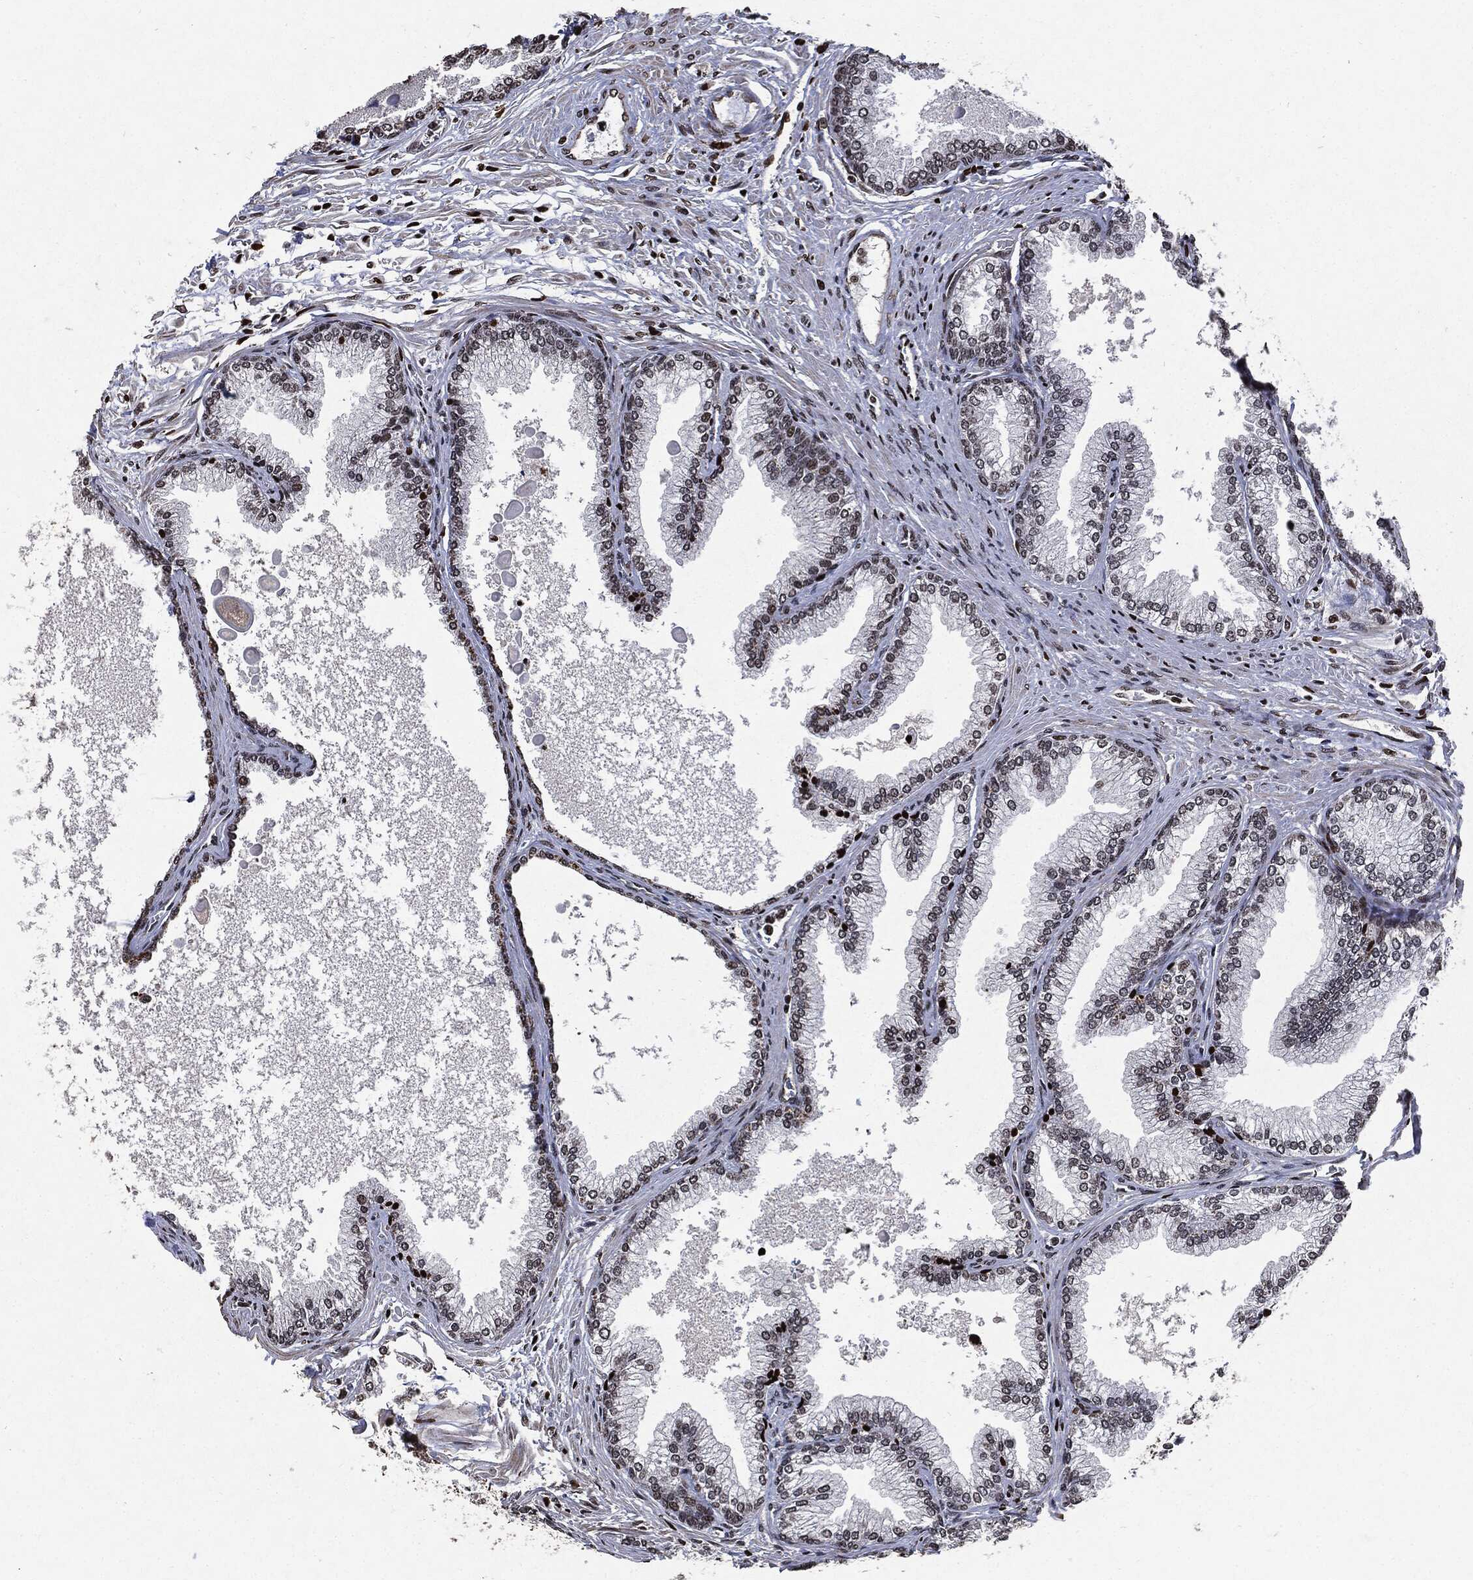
{"staining": {"intensity": "weak", "quantity": "25%-75%", "location": "nuclear"}, "tissue": "prostate", "cell_type": "Glandular cells", "image_type": "normal", "snomed": [{"axis": "morphology", "description": "Normal tissue, NOS"}, {"axis": "topography", "description": "Prostate"}], "caption": "Weak nuclear positivity for a protein is identified in approximately 25%-75% of glandular cells of benign prostate using immunohistochemistry (IHC).", "gene": "JUN", "patient": {"sex": "male", "age": 72}}